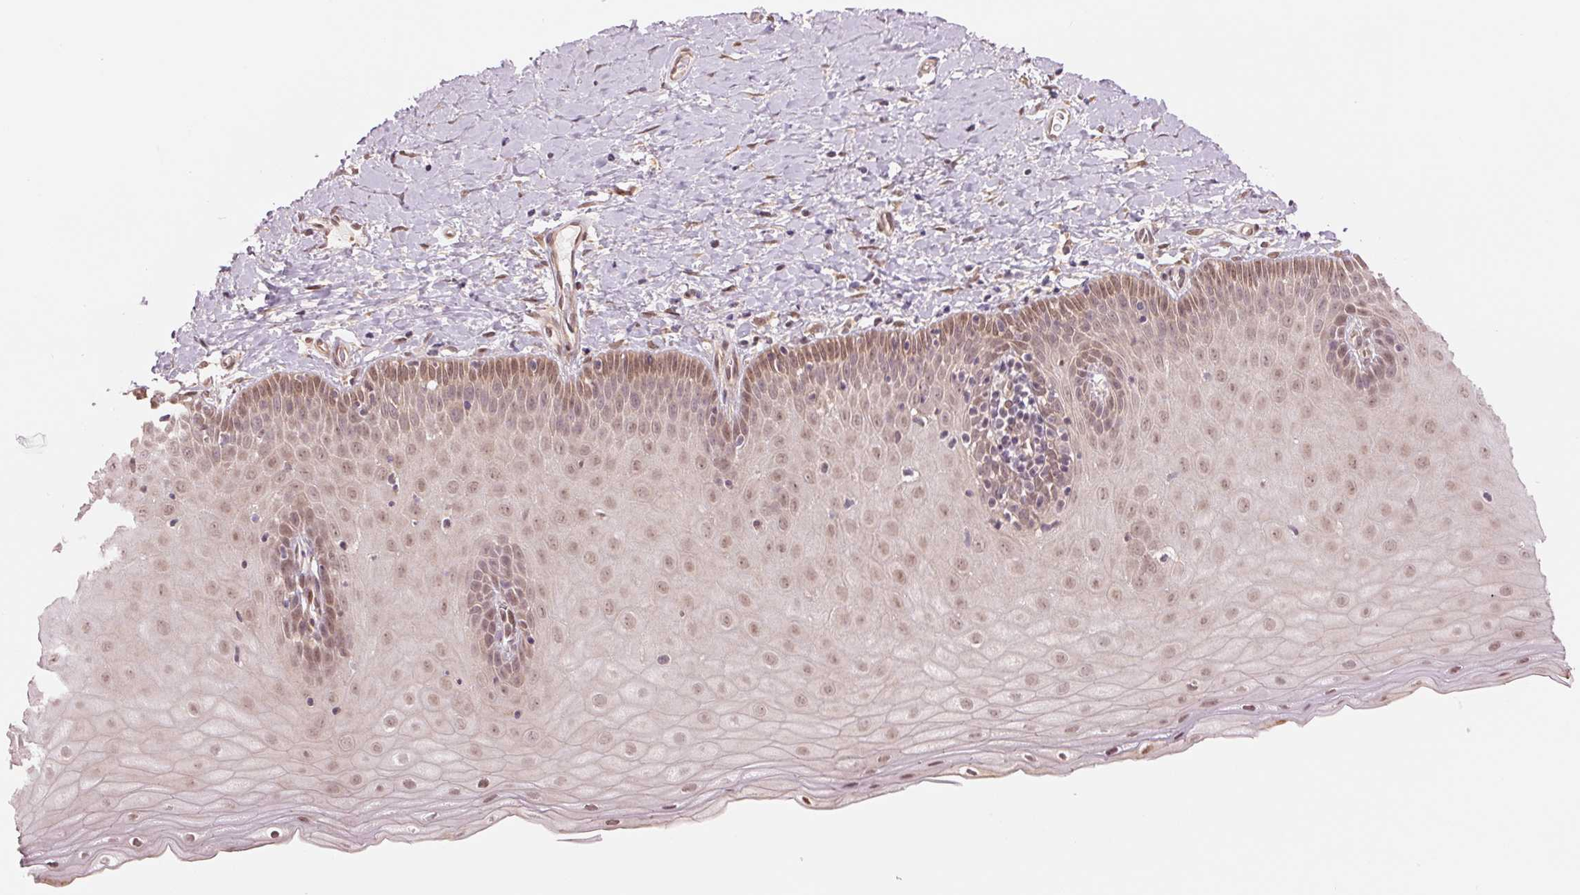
{"staining": {"intensity": "moderate", "quantity": ">75%", "location": "cytoplasmic/membranous,nuclear"}, "tissue": "cervix", "cell_type": "Glandular cells", "image_type": "normal", "snomed": [{"axis": "morphology", "description": "Normal tissue, NOS"}, {"axis": "topography", "description": "Cervix"}], "caption": "Immunohistochemistry (IHC) image of normal cervix: cervix stained using immunohistochemistry demonstrates medium levels of moderate protein expression localized specifically in the cytoplasmic/membranous,nuclear of glandular cells, appearing as a cytoplasmic/membranous,nuclear brown color.", "gene": "ERI3", "patient": {"sex": "female", "age": 37}}